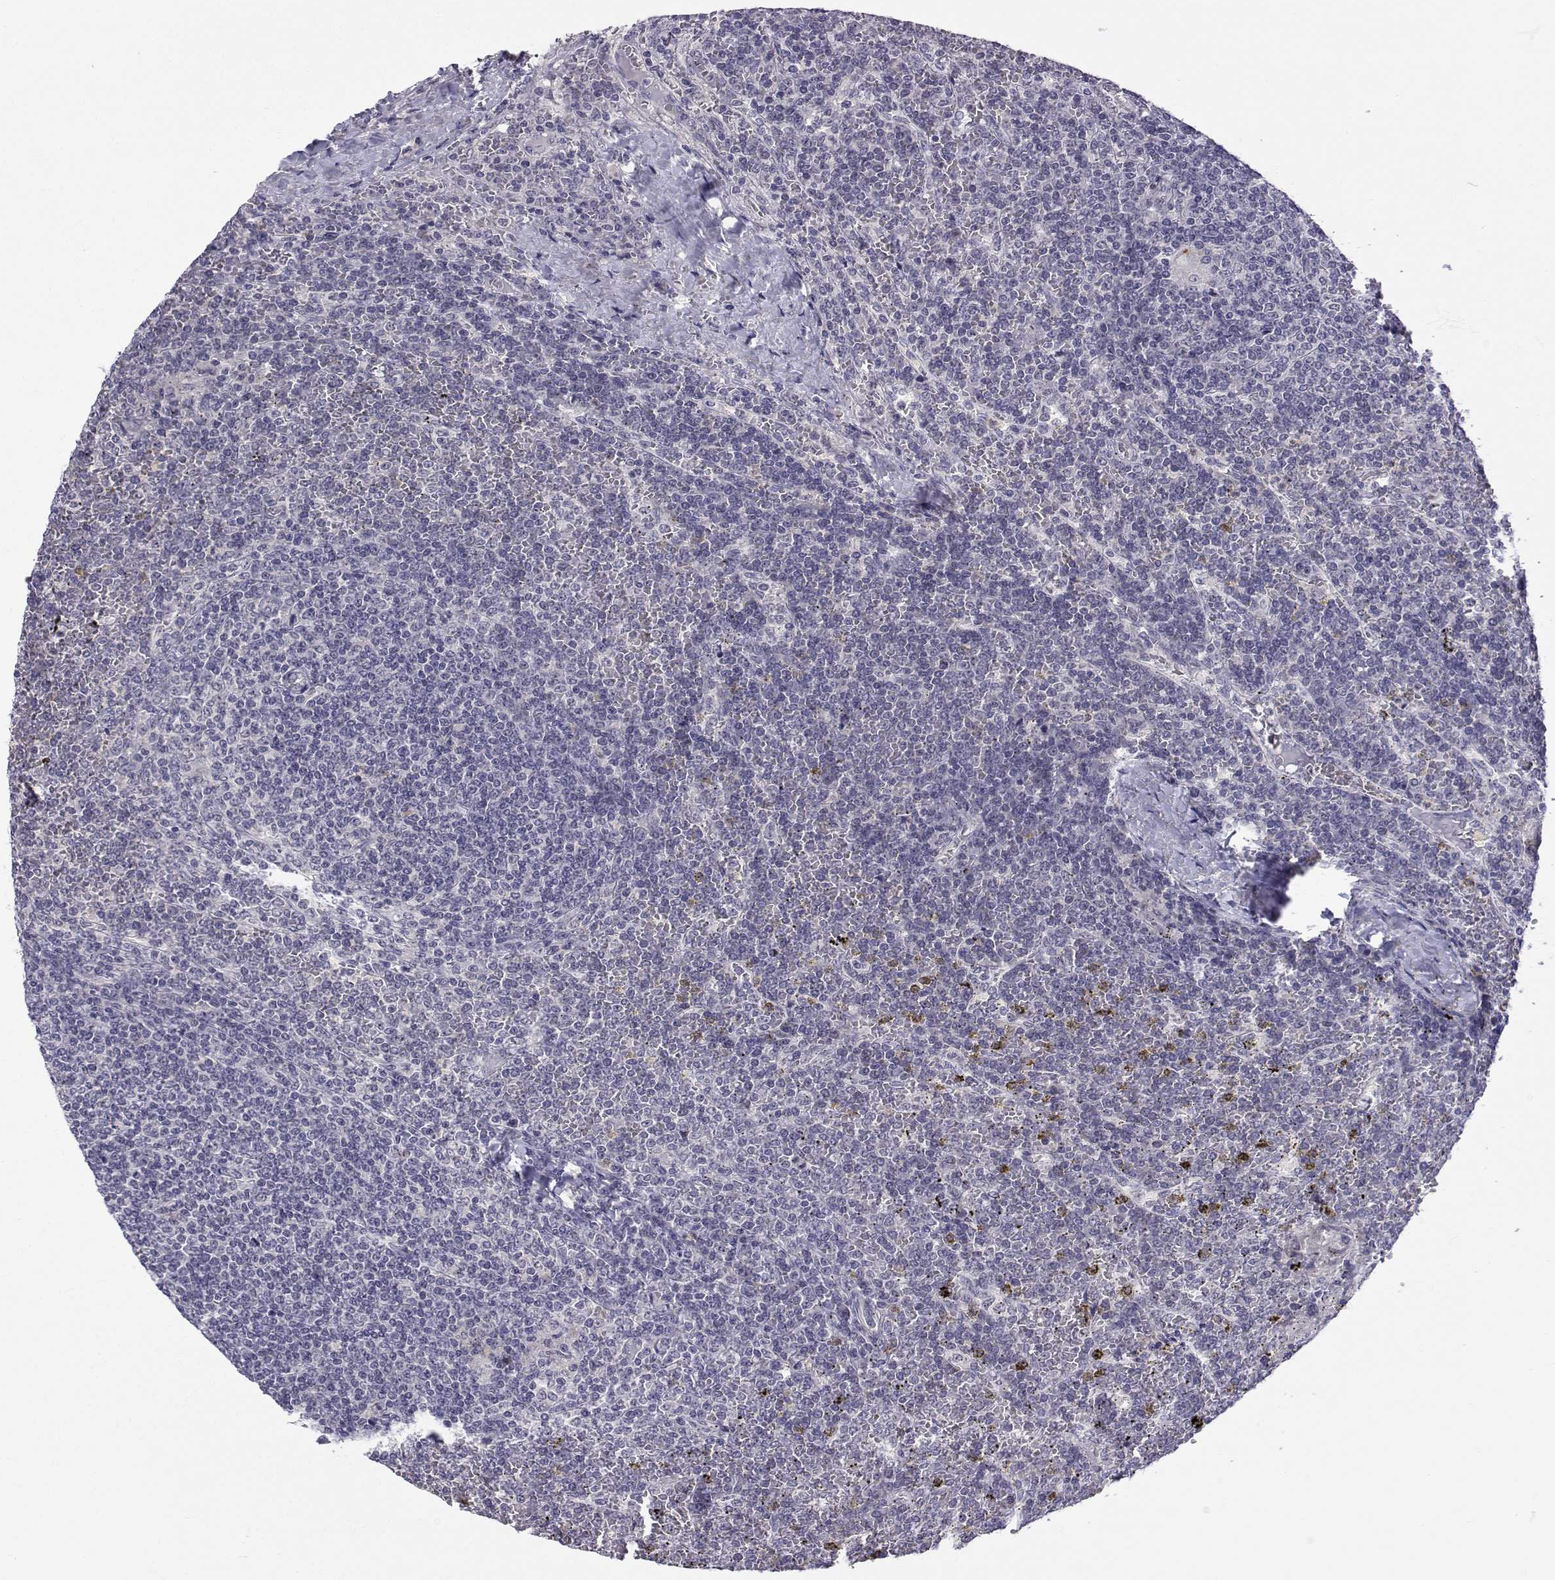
{"staining": {"intensity": "negative", "quantity": "none", "location": "none"}, "tissue": "lymphoma", "cell_type": "Tumor cells", "image_type": "cancer", "snomed": [{"axis": "morphology", "description": "Malignant lymphoma, non-Hodgkin's type, Low grade"}, {"axis": "topography", "description": "Spleen"}], "caption": "A histopathology image of human lymphoma is negative for staining in tumor cells.", "gene": "SLC6A3", "patient": {"sex": "female", "age": 19}}